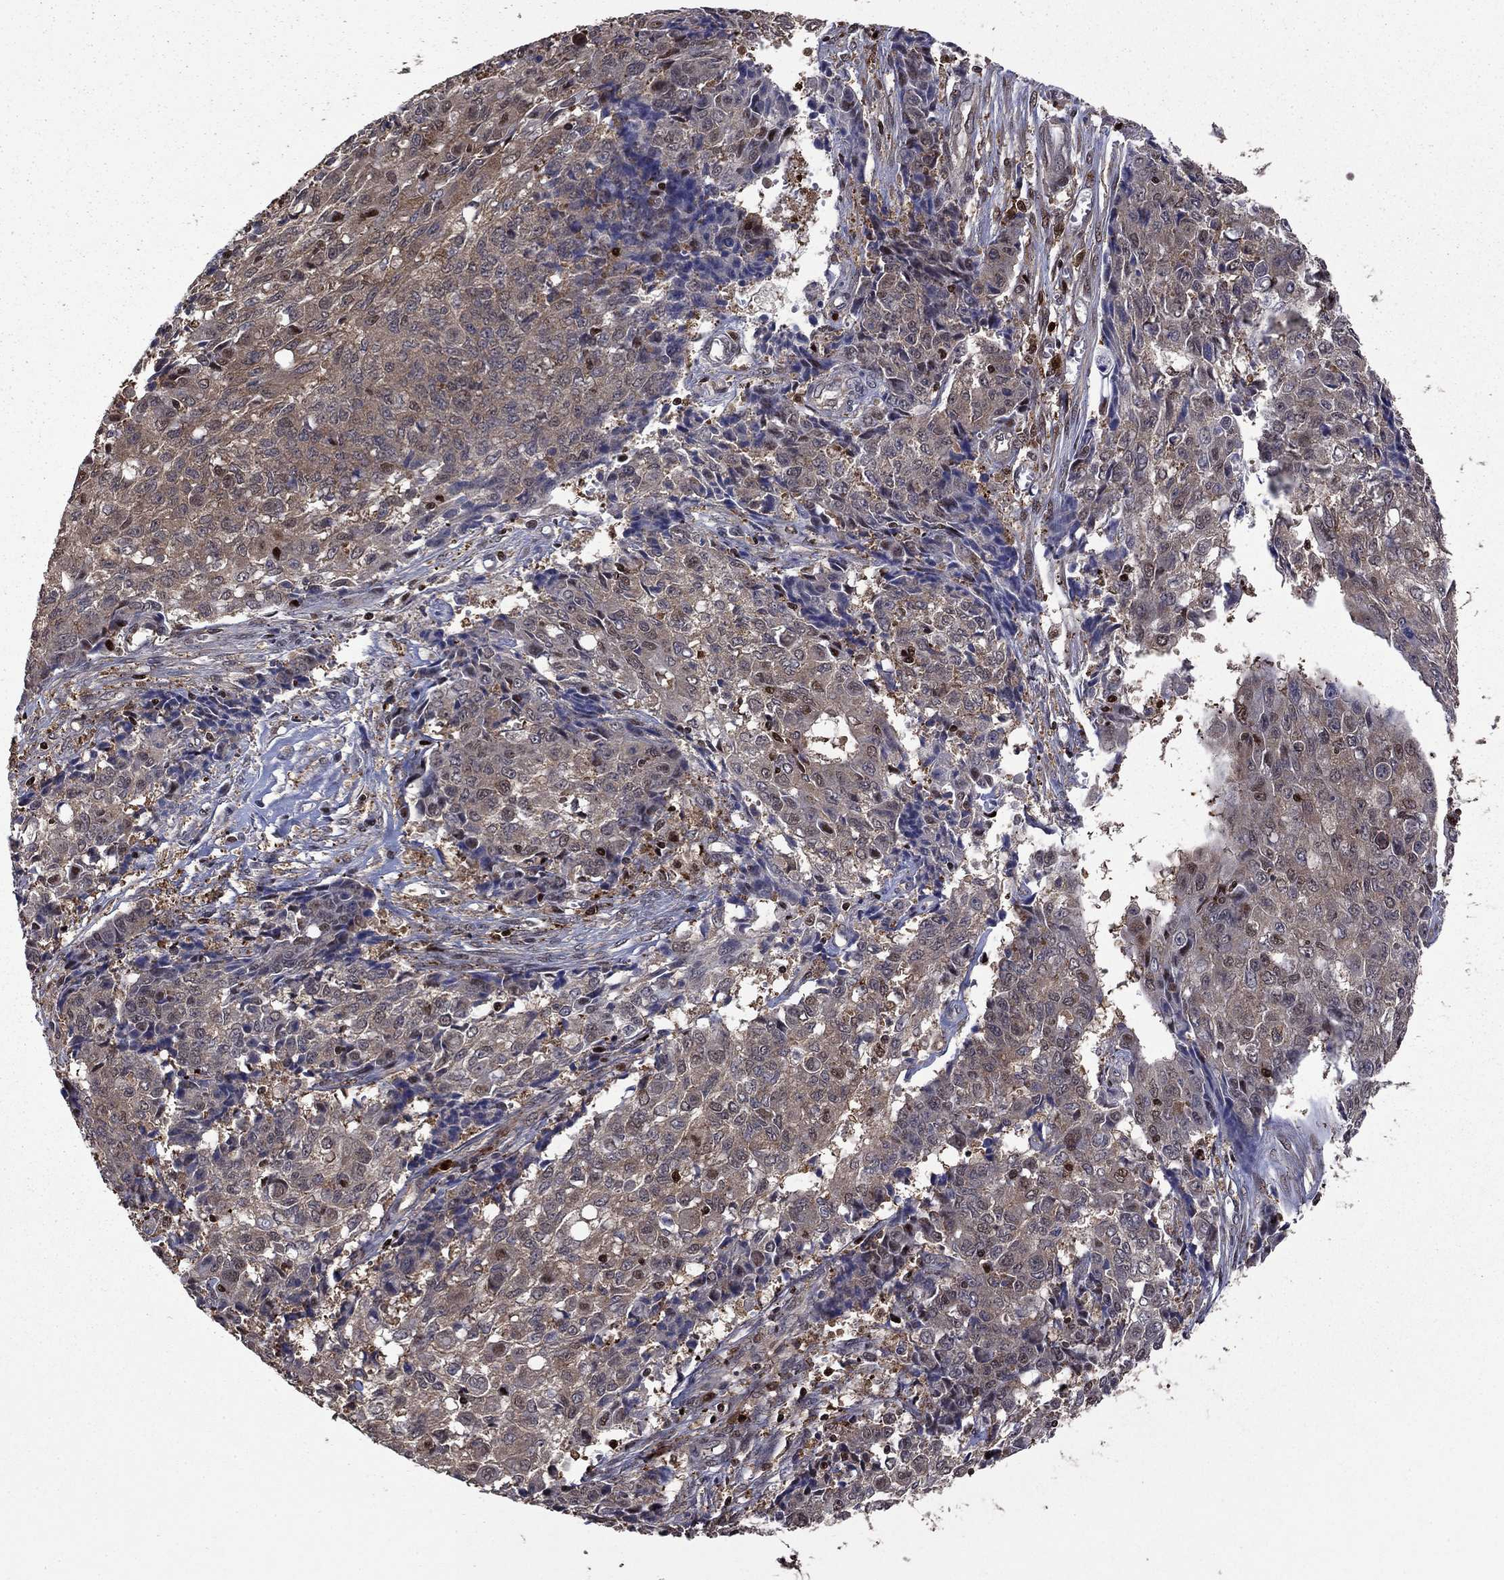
{"staining": {"intensity": "weak", "quantity": "25%-75%", "location": "cytoplasmic/membranous"}, "tissue": "ovarian cancer", "cell_type": "Tumor cells", "image_type": "cancer", "snomed": [{"axis": "morphology", "description": "Carcinoma, endometroid"}, {"axis": "topography", "description": "Ovary"}], "caption": "A high-resolution micrograph shows immunohistochemistry (IHC) staining of ovarian endometroid carcinoma, which exhibits weak cytoplasmic/membranous staining in approximately 25%-75% of tumor cells. Using DAB (brown) and hematoxylin (blue) stains, captured at high magnification using brightfield microscopy.", "gene": "APPBP2", "patient": {"sex": "female", "age": 42}}